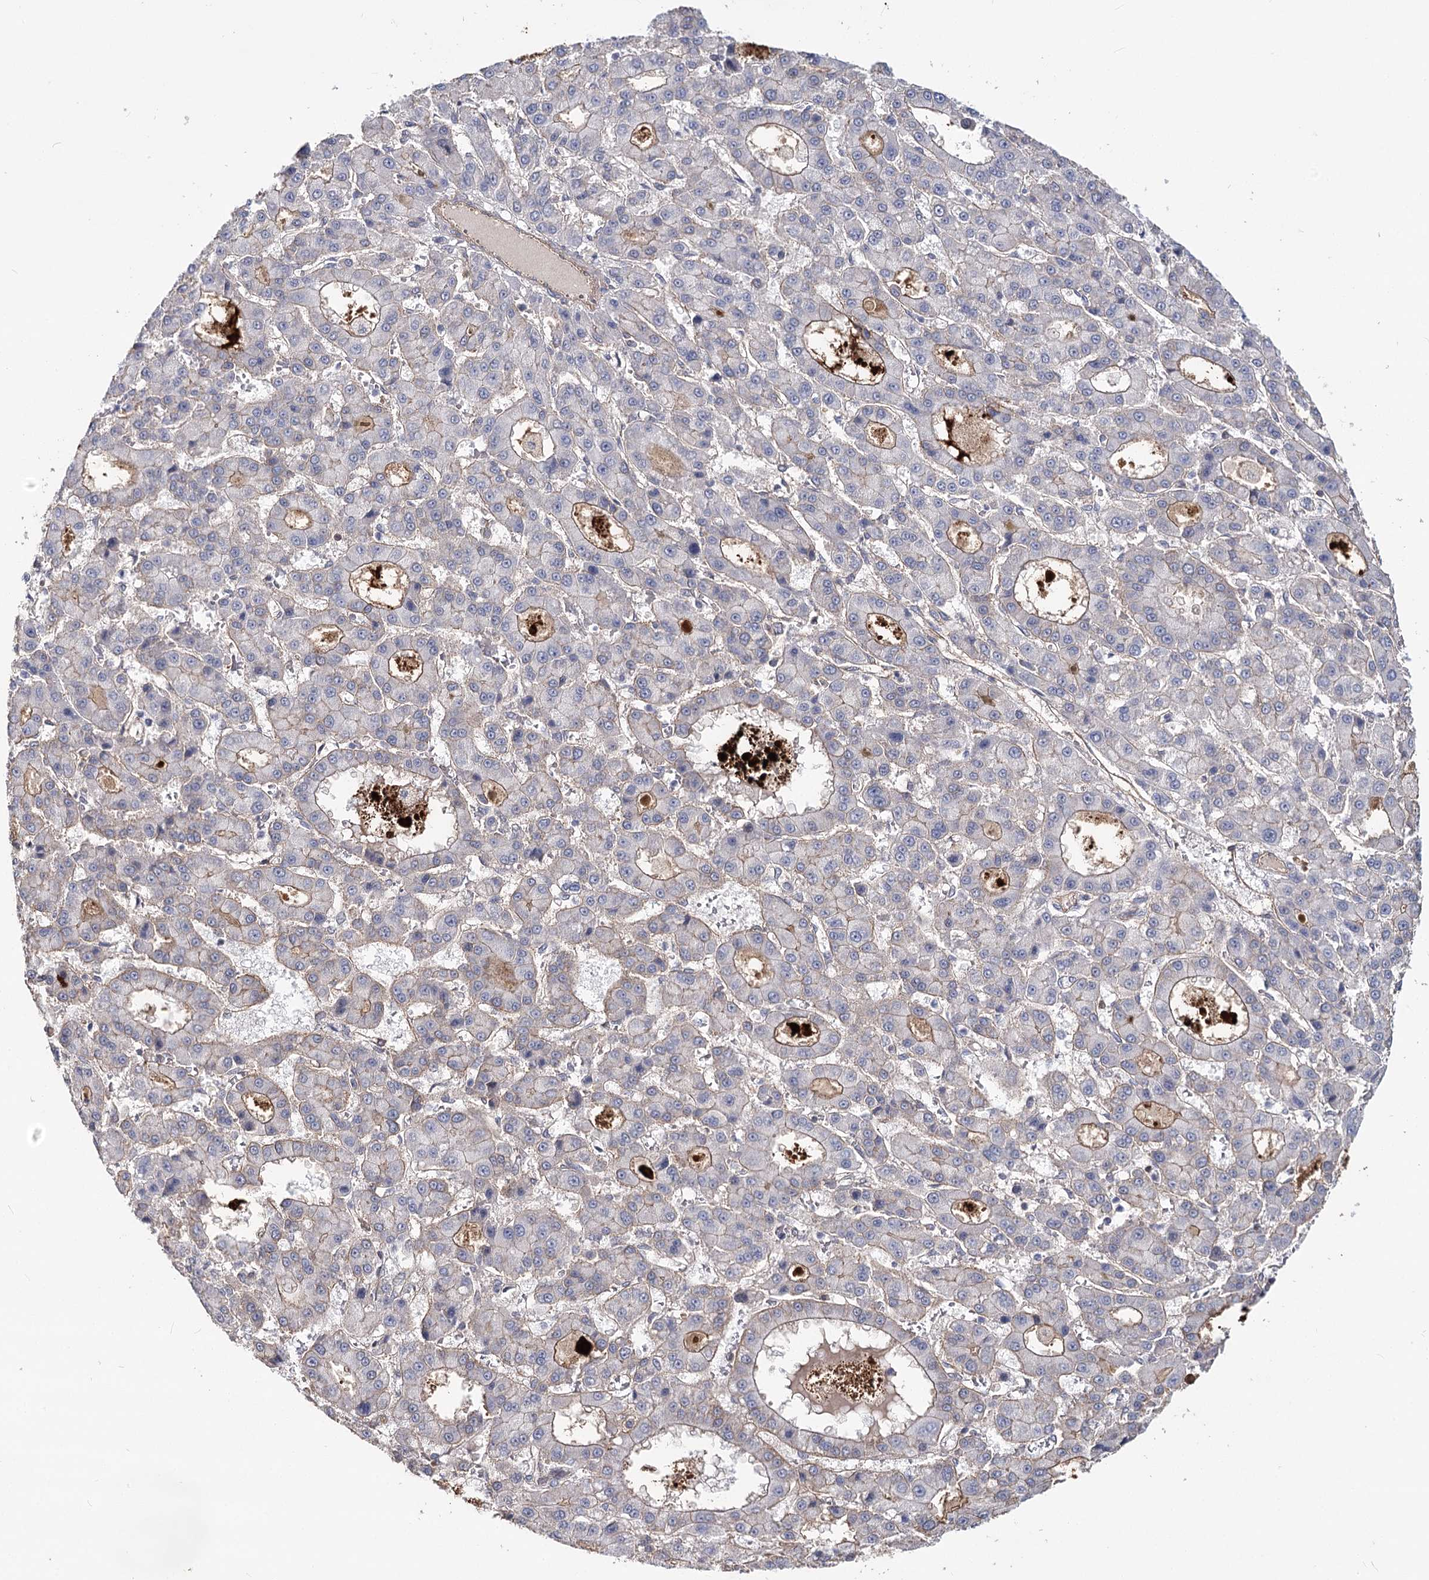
{"staining": {"intensity": "weak", "quantity": "<25%", "location": "cytoplasmic/membranous"}, "tissue": "liver cancer", "cell_type": "Tumor cells", "image_type": "cancer", "snomed": [{"axis": "morphology", "description": "Carcinoma, Hepatocellular, NOS"}, {"axis": "topography", "description": "Liver"}], "caption": "High power microscopy micrograph of an IHC histopathology image of hepatocellular carcinoma (liver), revealing no significant expression in tumor cells. (DAB immunohistochemistry (IHC), high magnification).", "gene": "TMEM218", "patient": {"sex": "male", "age": 70}}